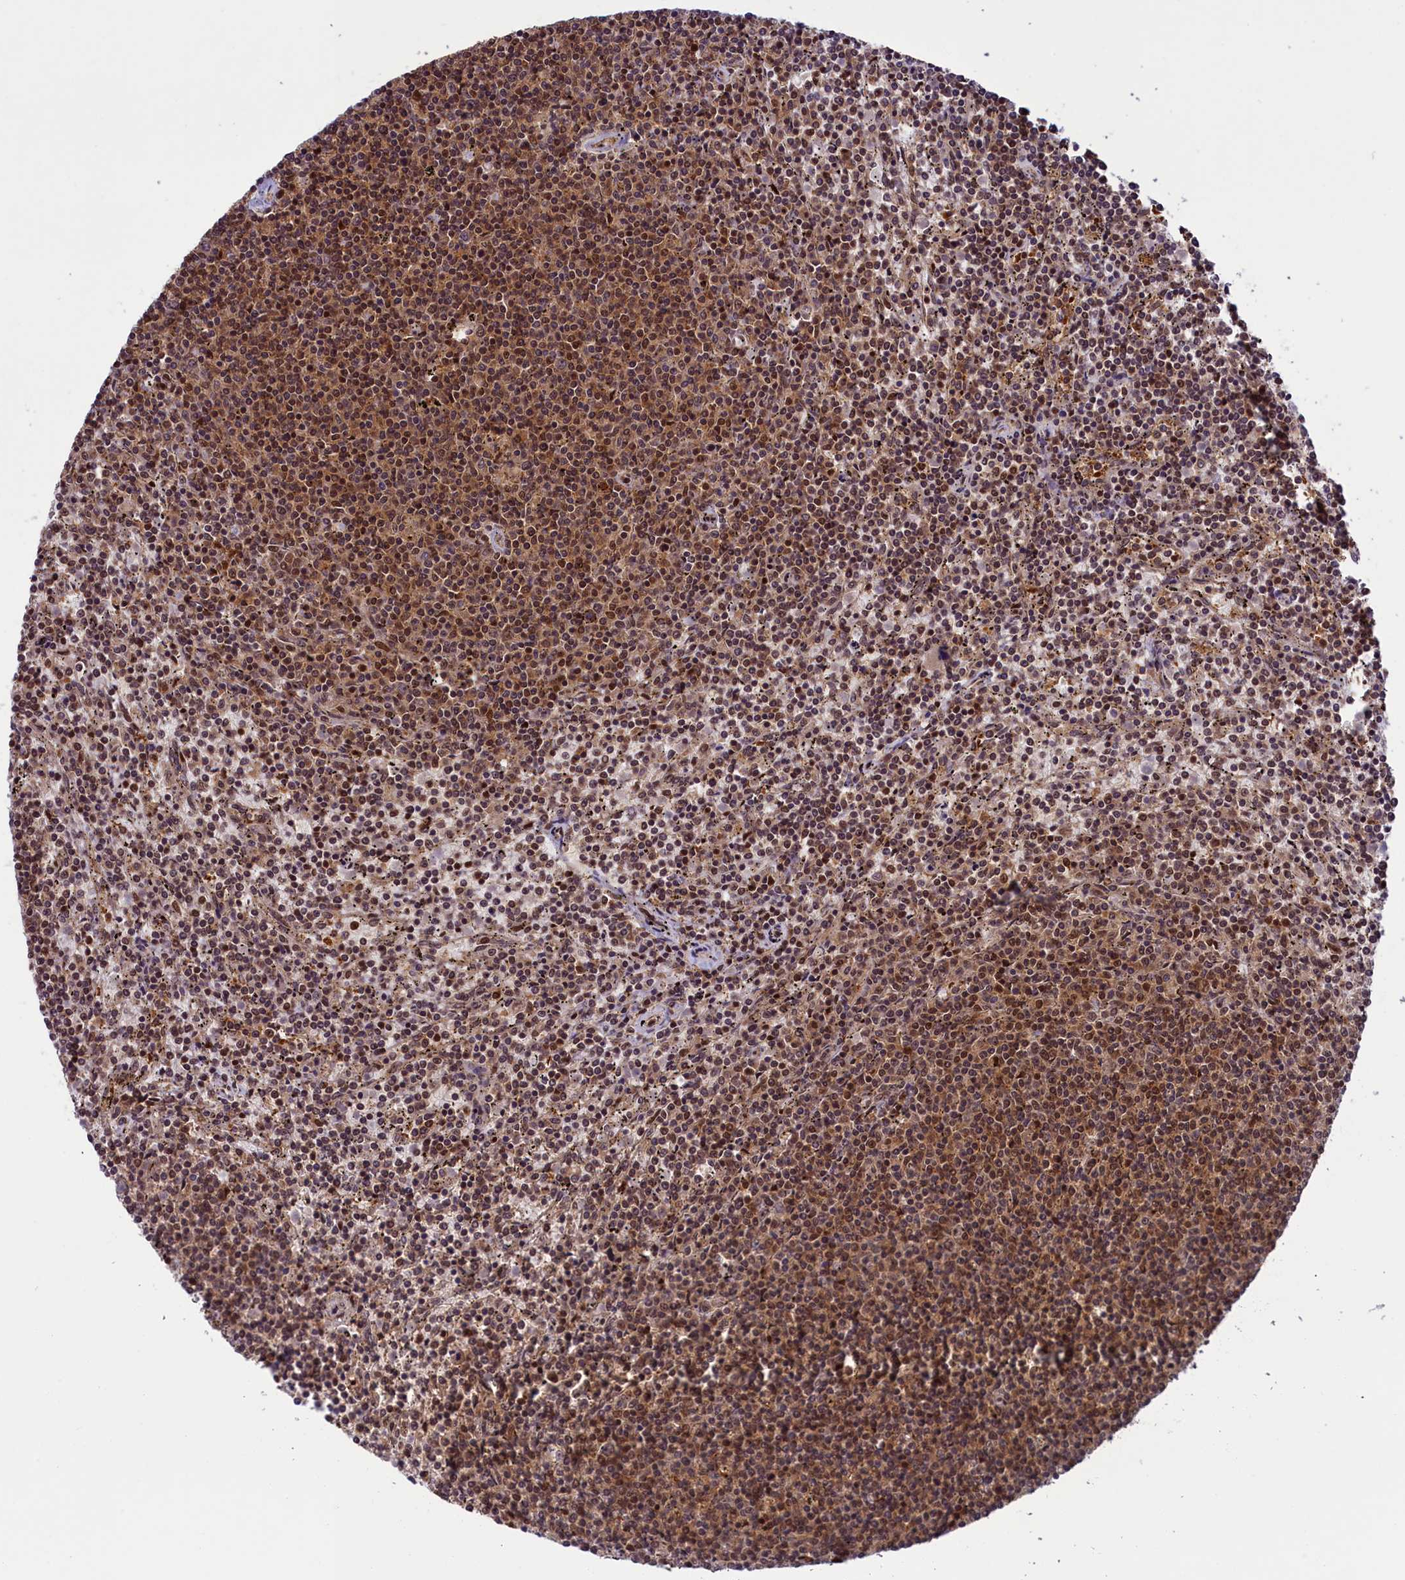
{"staining": {"intensity": "moderate", "quantity": ">75%", "location": "cytoplasmic/membranous,nuclear"}, "tissue": "lymphoma", "cell_type": "Tumor cells", "image_type": "cancer", "snomed": [{"axis": "morphology", "description": "Malignant lymphoma, non-Hodgkin's type, Low grade"}, {"axis": "topography", "description": "Spleen"}], "caption": "The histopathology image shows immunohistochemical staining of lymphoma. There is moderate cytoplasmic/membranous and nuclear positivity is appreciated in about >75% of tumor cells.", "gene": "SLC7A6OS", "patient": {"sex": "female", "age": 50}}